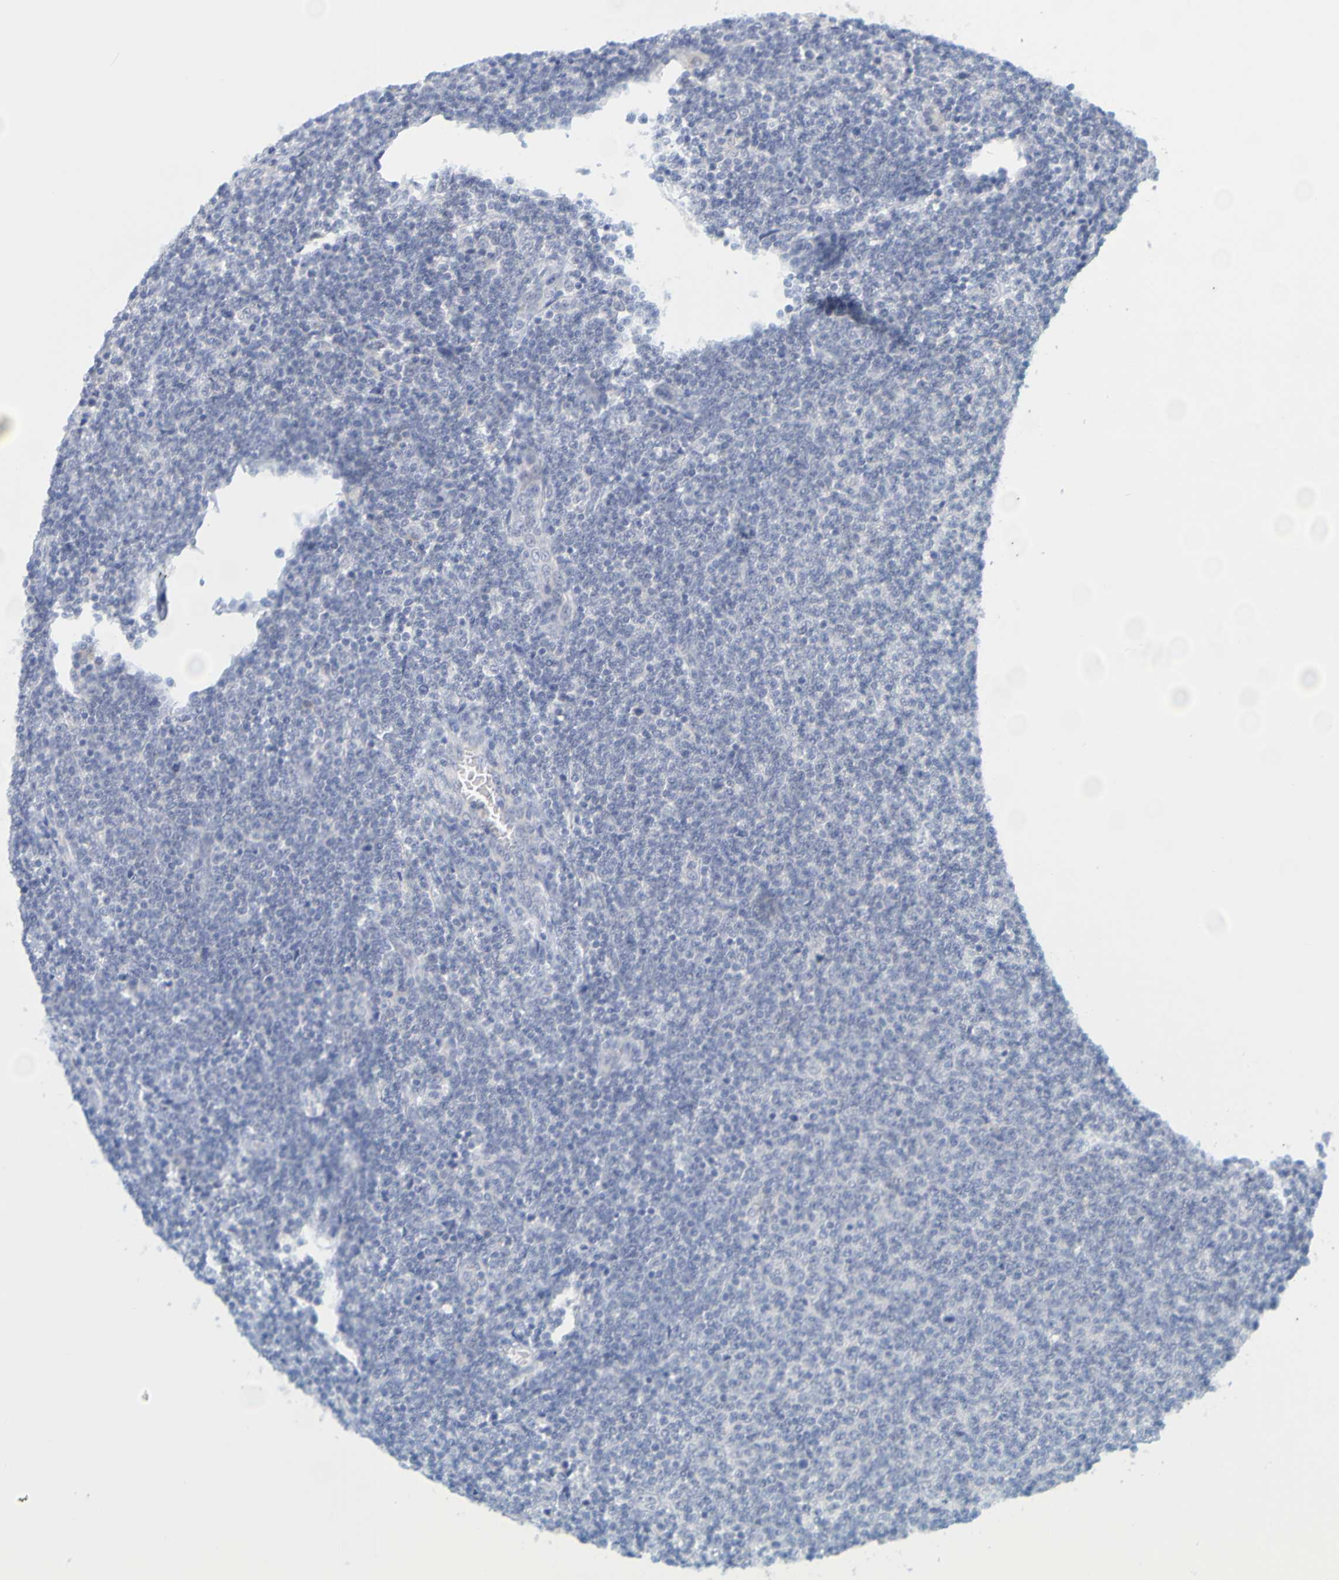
{"staining": {"intensity": "negative", "quantity": "none", "location": "none"}, "tissue": "lymphoma", "cell_type": "Tumor cells", "image_type": "cancer", "snomed": [{"axis": "morphology", "description": "Malignant lymphoma, non-Hodgkin's type, Low grade"}, {"axis": "topography", "description": "Lymph node"}], "caption": "This micrograph is of lymphoma stained with IHC to label a protein in brown with the nuclei are counter-stained blue. There is no expression in tumor cells.", "gene": "ENDOU", "patient": {"sex": "male", "age": 66}}